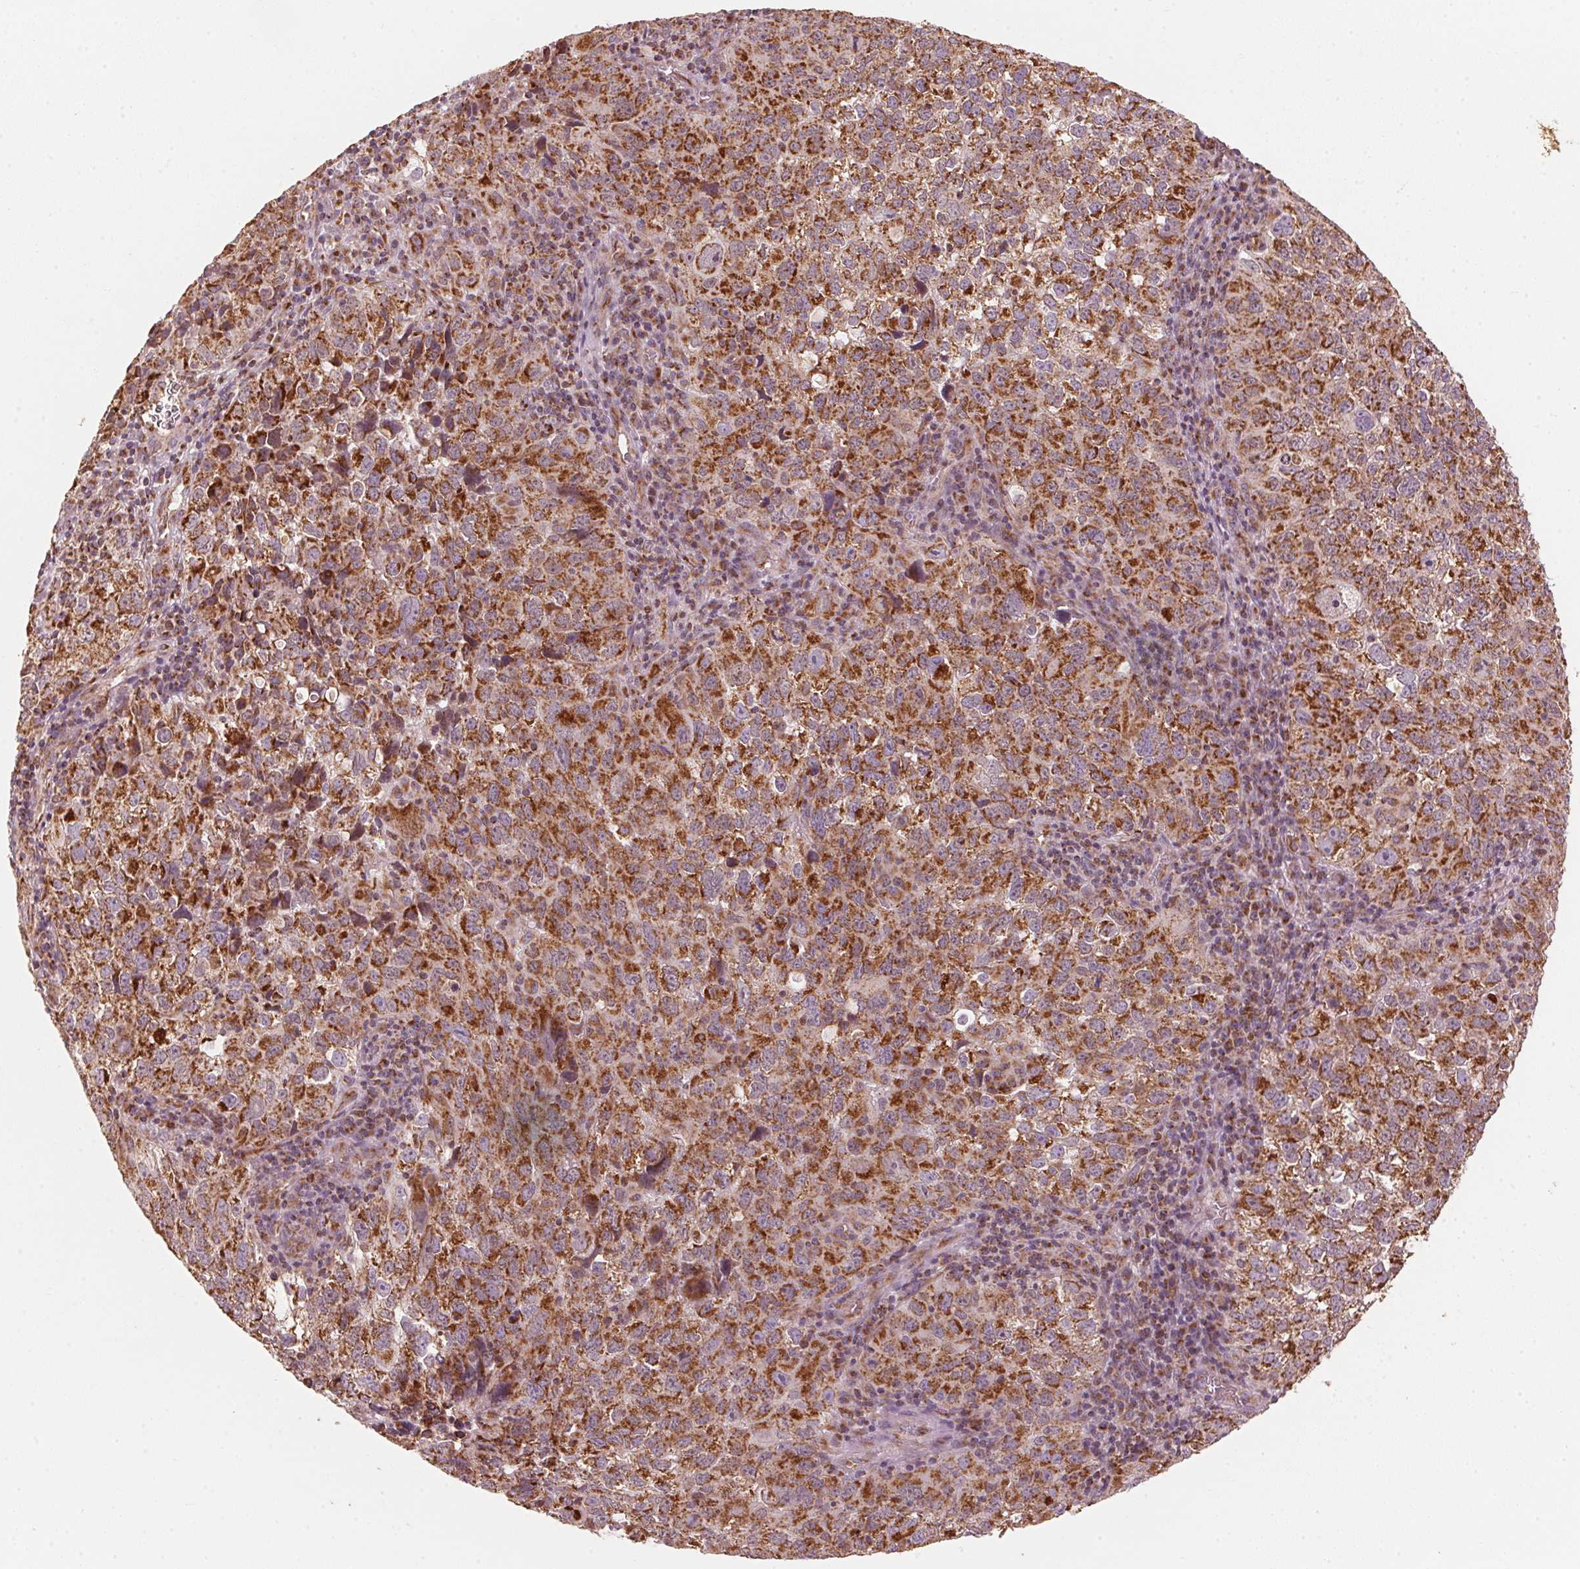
{"staining": {"intensity": "strong", "quantity": ">75%", "location": "cytoplasmic/membranous"}, "tissue": "cervical cancer", "cell_type": "Tumor cells", "image_type": "cancer", "snomed": [{"axis": "morphology", "description": "Squamous cell carcinoma, NOS"}, {"axis": "topography", "description": "Cervix"}], "caption": "Tumor cells exhibit high levels of strong cytoplasmic/membranous staining in approximately >75% of cells in human squamous cell carcinoma (cervical).", "gene": "TOMM70", "patient": {"sex": "female", "age": 55}}